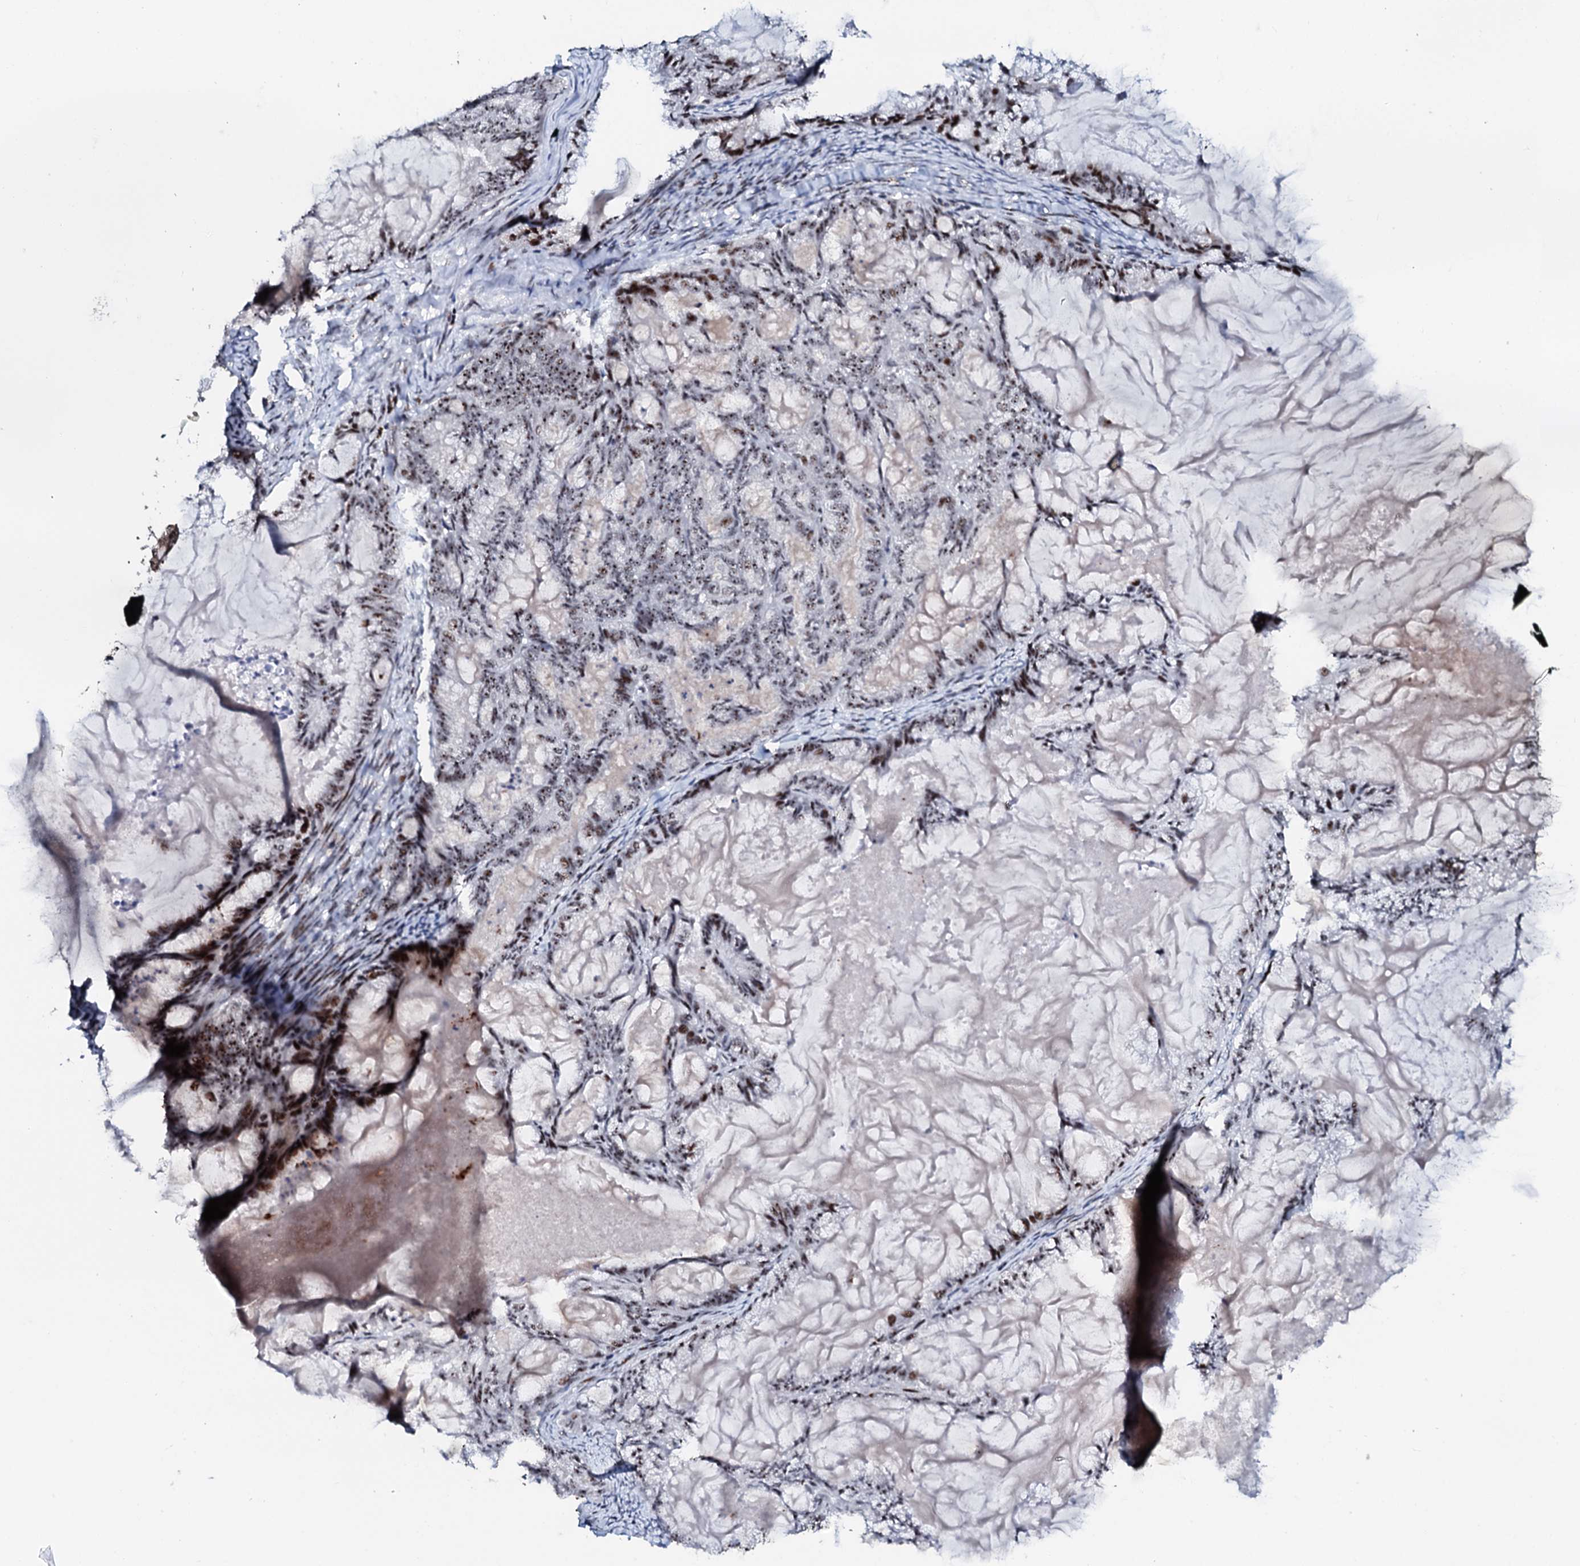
{"staining": {"intensity": "moderate", "quantity": "25%-75%", "location": "nuclear"}, "tissue": "endometrial cancer", "cell_type": "Tumor cells", "image_type": "cancer", "snomed": [{"axis": "morphology", "description": "Adenocarcinoma, NOS"}, {"axis": "topography", "description": "Endometrium"}], "caption": "A brown stain highlights moderate nuclear positivity of a protein in human endometrial adenocarcinoma tumor cells.", "gene": "NEUROG3", "patient": {"sex": "female", "age": 86}}